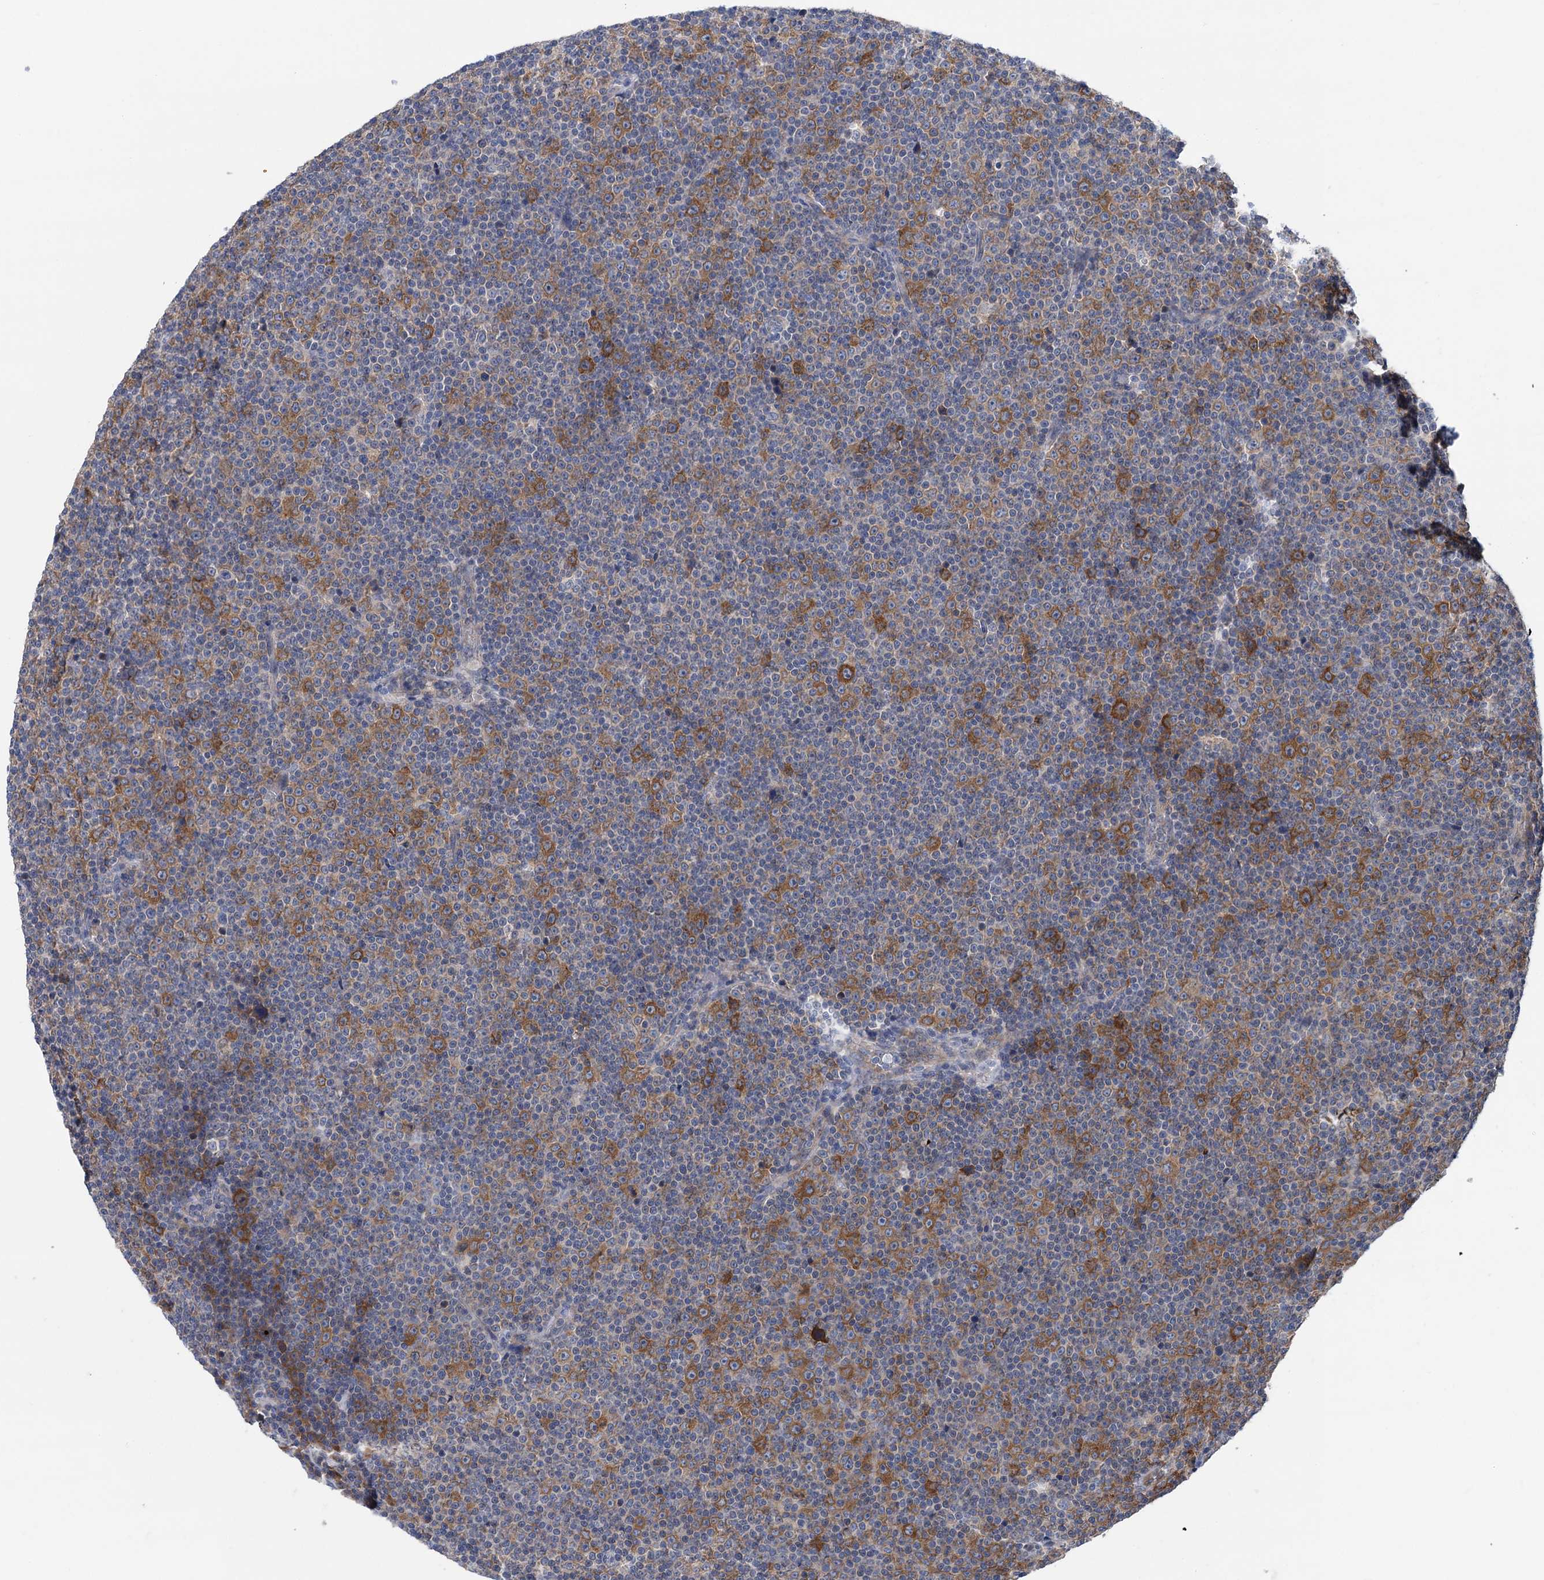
{"staining": {"intensity": "strong", "quantity": "25%-75%", "location": "cytoplasmic/membranous"}, "tissue": "lymphoma", "cell_type": "Tumor cells", "image_type": "cancer", "snomed": [{"axis": "morphology", "description": "Malignant lymphoma, non-Hodgkin's type, Low grade"}, {"axis": "topography", "description": "Lymph node"}], "caption": "Immunohistochemical staining of human lymphoma demonstrates strong cytoplasmic/membranous protein positivity in approximately 25%-75% of tumor cells.", "gene": "ZNRD2", "patient": {"sex": "female", "age": 67}}